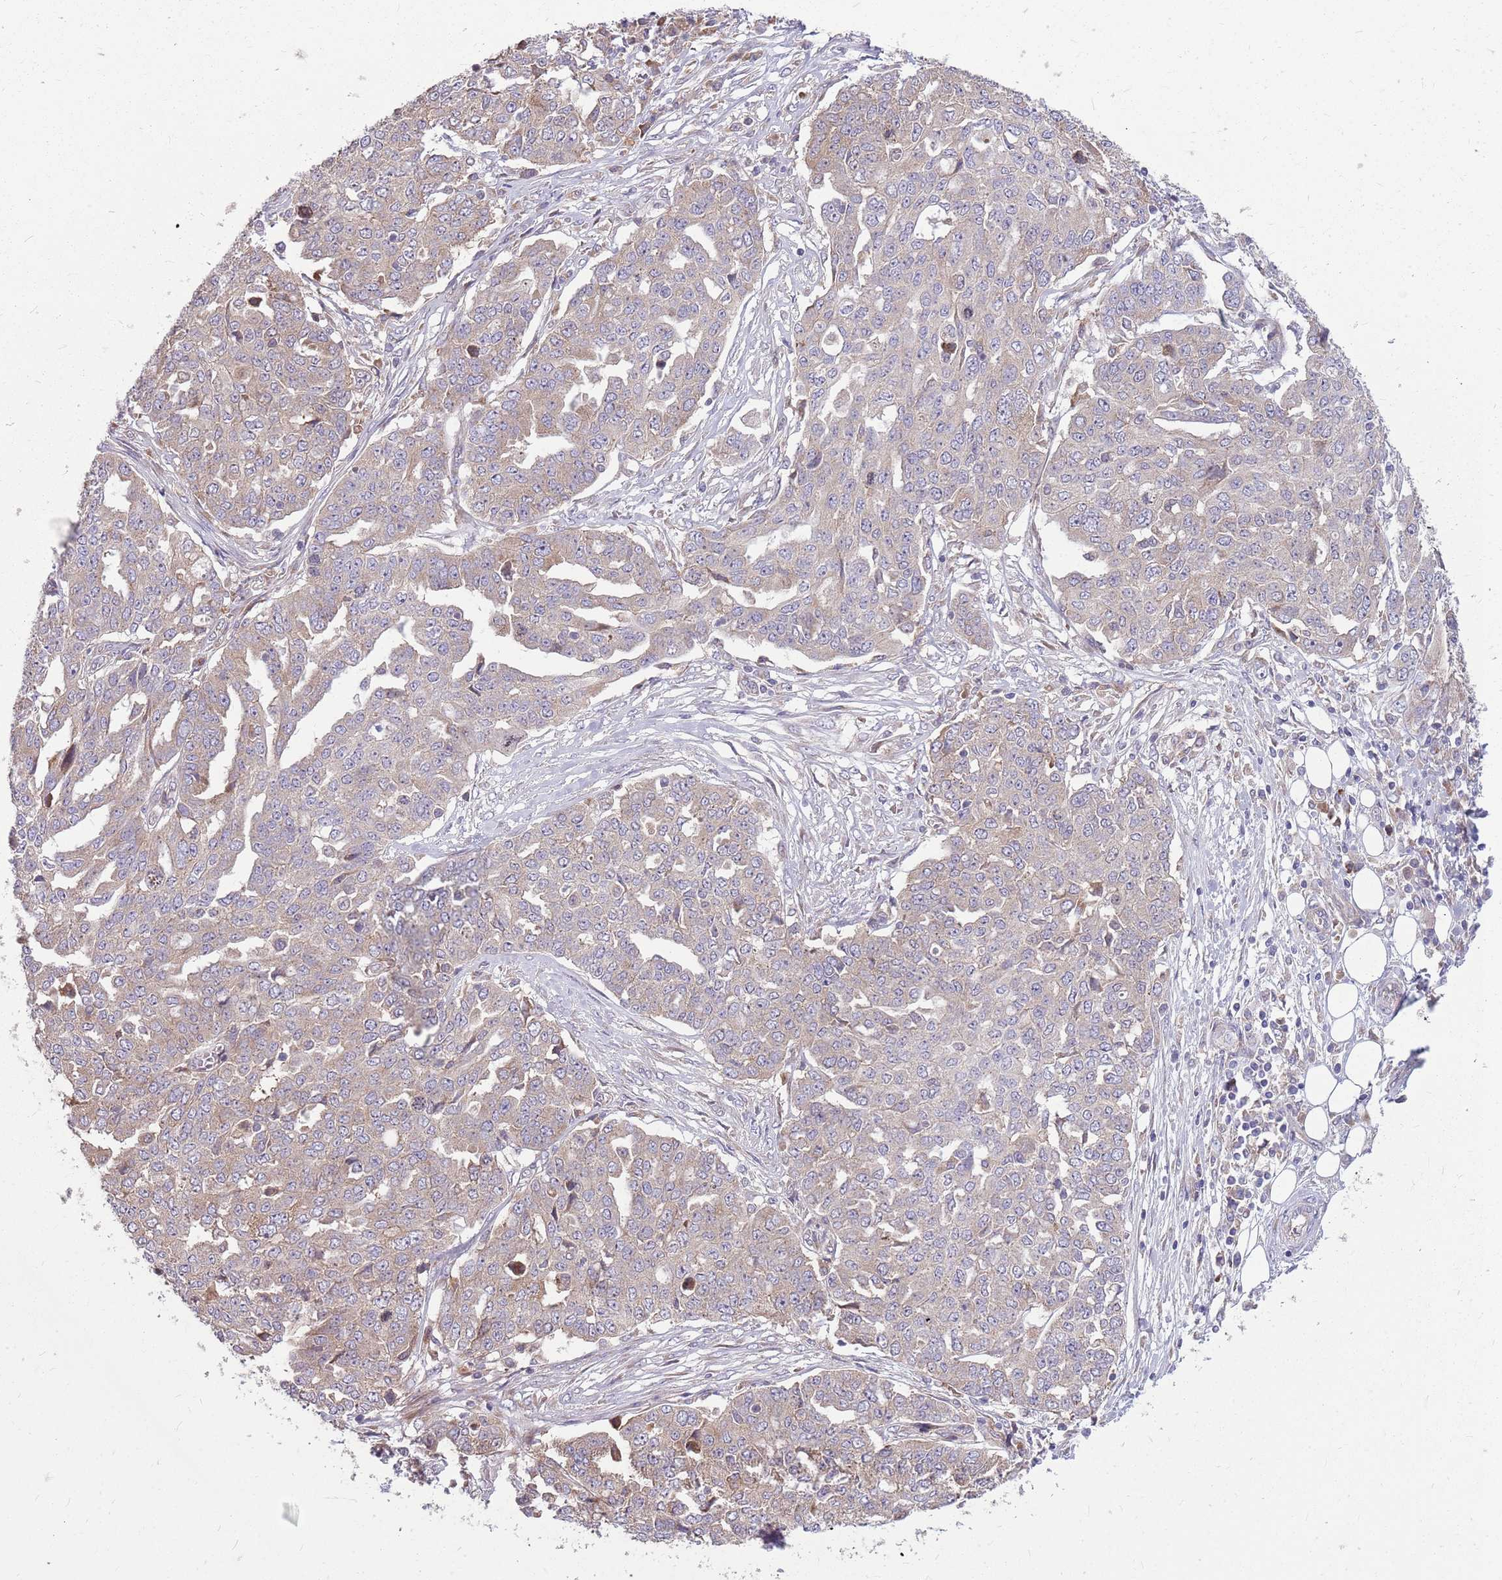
{"staining": {"intensity": "weak", "quantity": "25%-75%", "location": "cytoplasmic/membranous"}, "tissue": "ovarian cancer", "cell_type": "Tumor cells", "image_type": "cancer", "snomed": [{"axis": "morphology", "description": "Cystadenocarcinoma, serous, NOS"}, {"axis": "topography", "description": "Soft tissue"}, {"axis": "topography", "description": "Ovary"}], "caption": "DAB (3,3'-diaminobenzidine) immunohistochemical staining of ovarian serous cystadenocarcinoma reveals weak cytoplasmic/membranous protein expression in about 25%-75% of tumor cells. Immunohistochemistry stains the protein of interest in brown and the nuclei are stained blue.", "gene": "PPP1R27", "patient": {"sex": "female", "age": 57}}